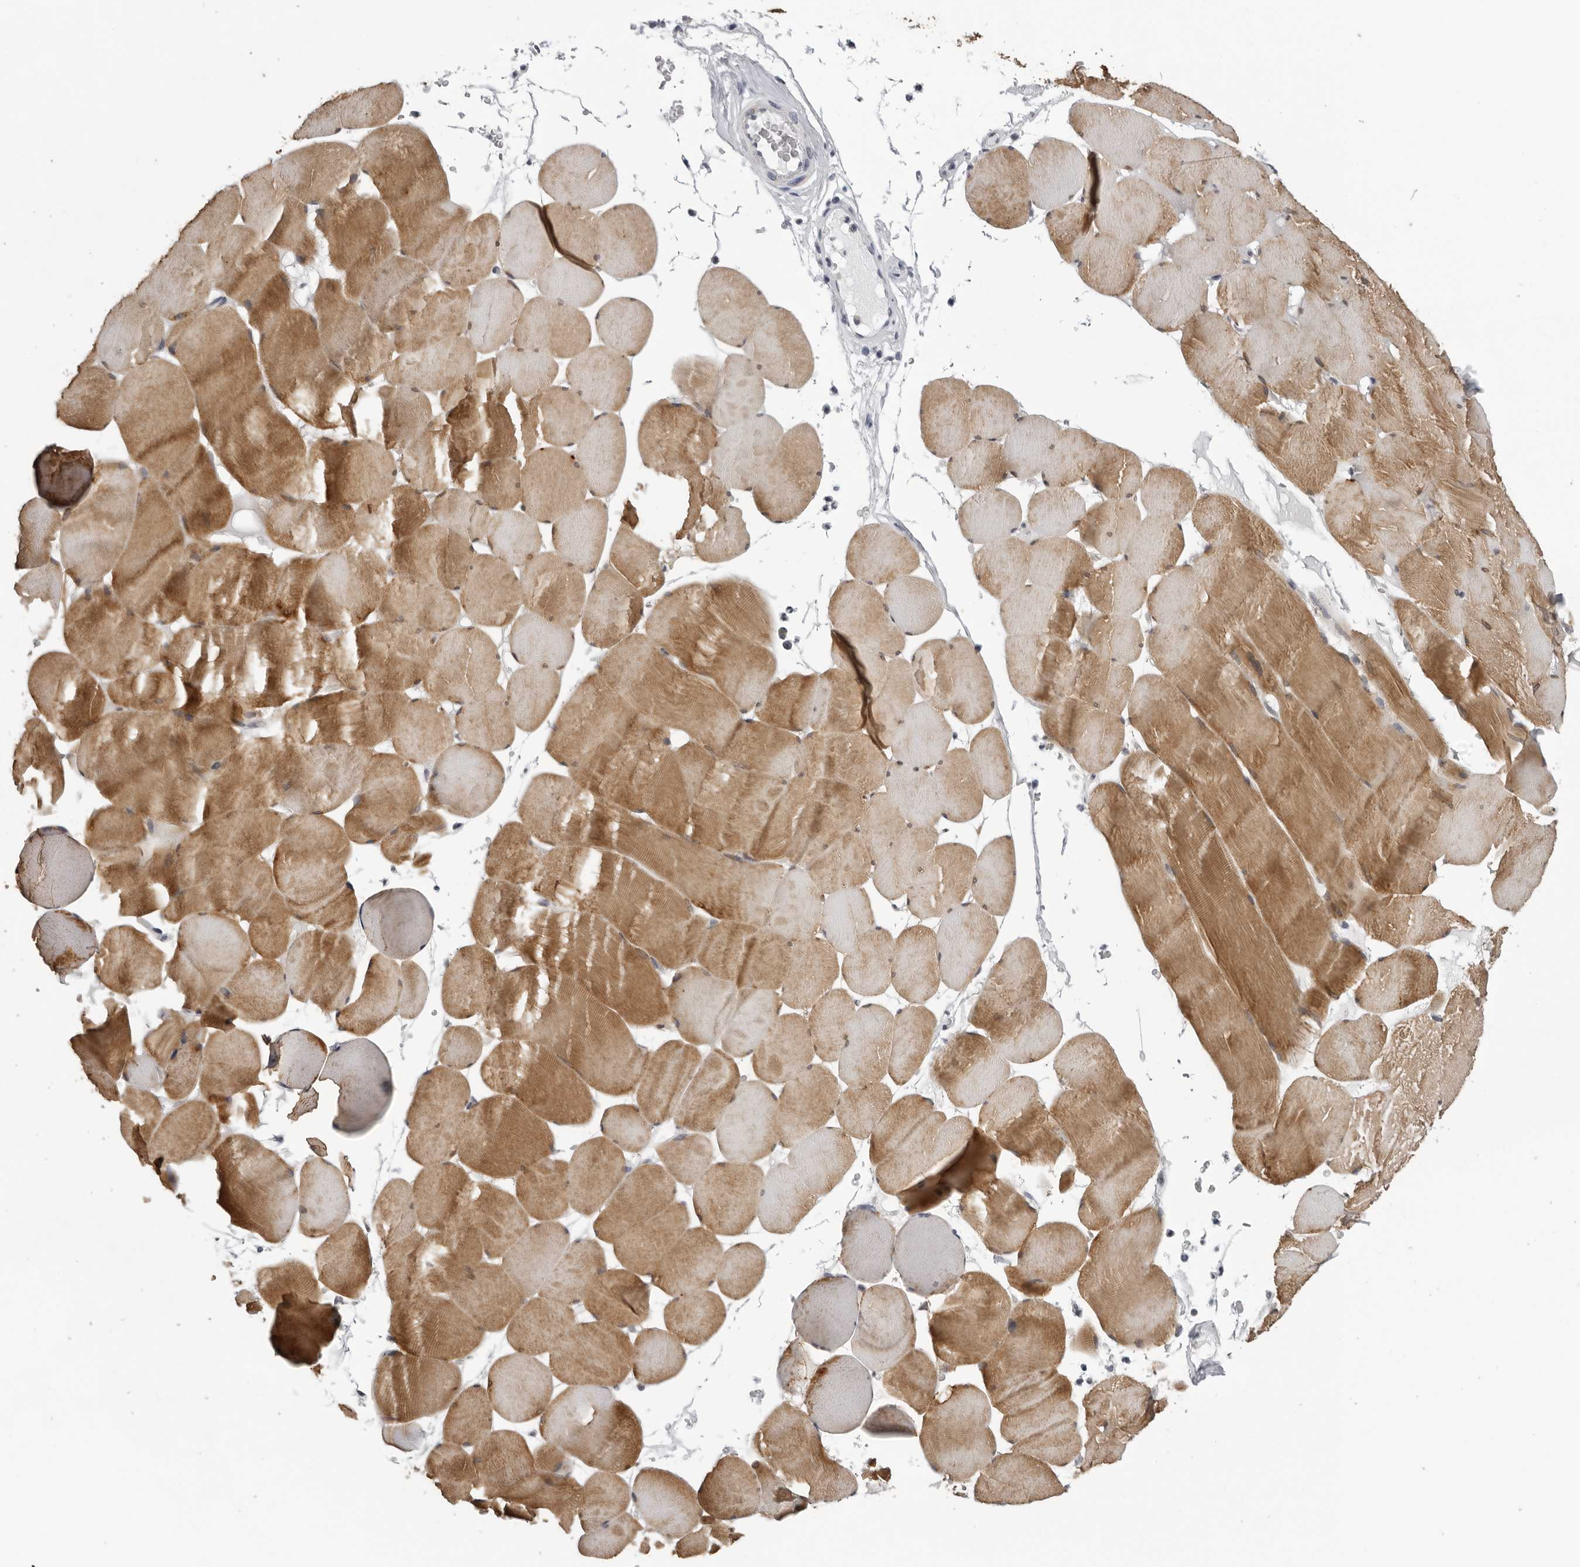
{"staining": {"intensity": "moderate", "quantity": ">75%", "location": "cytoplasmic/membranous"}, "tissue": "skeletal muscle", "cell_type": "Myocytes", "image_type": "normal", "snomed": [{"axis": "morphology", "description": "Normal tissue, NOS"}, {"axis": "topography", "description": "Skeletal muscle"}], "caption": "Immunohistochemical staining of unremarkable human skeletal muscle shows >75% levels of moderate cytoplasmic/membranous protein expression in about >75% of myocytes. The staining was performed using DAB (3,3'-diaminobenzidine), with brown indicating positive protein expression. Nuclei are stained blue with hematoxylin.", "gene": "CPT2", "patient": {"sex": "male", "age": 62}}